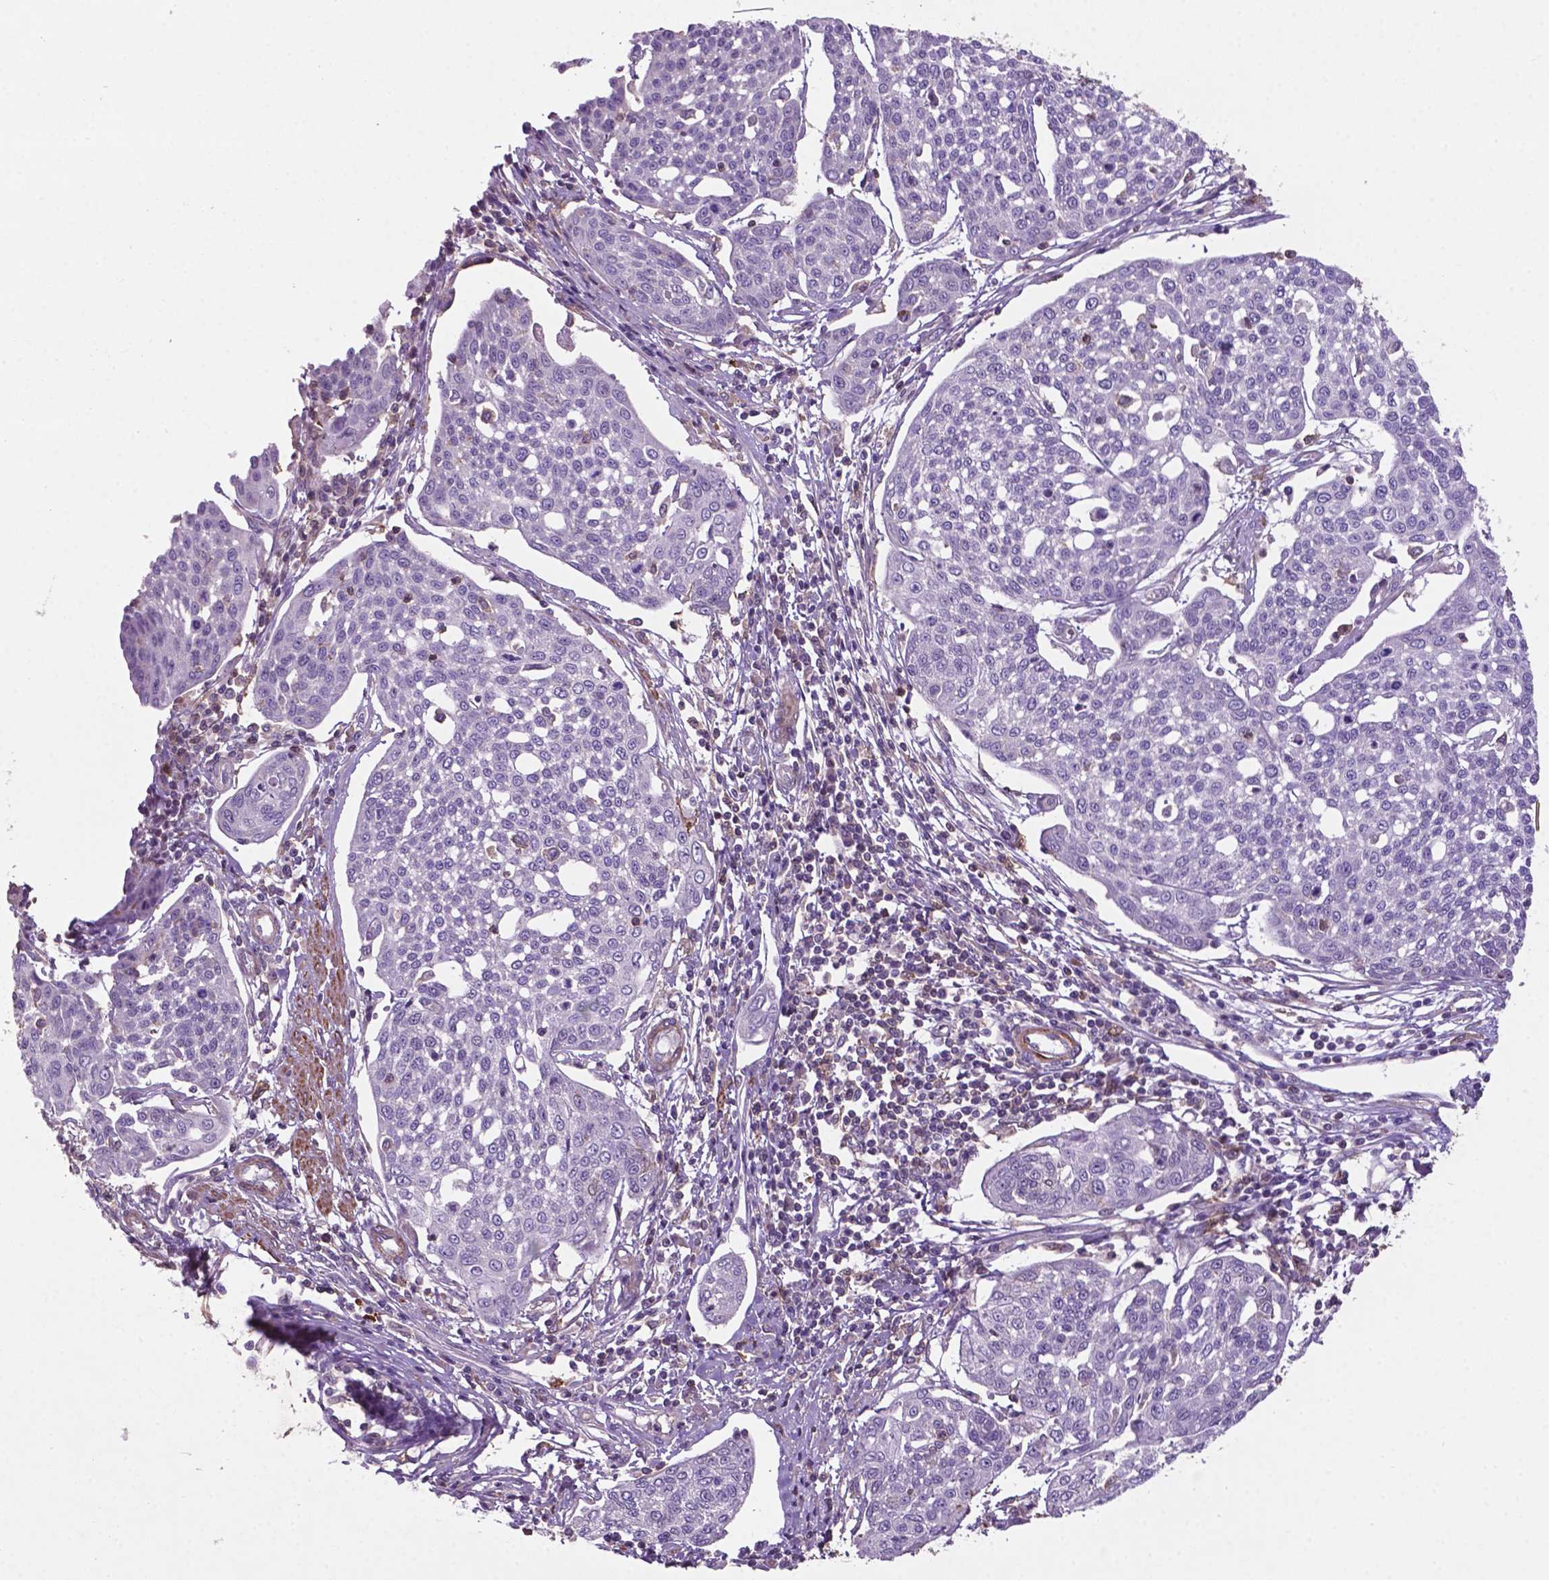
{"staining": {"intensity": "negative", "quantity": "none", "location": "none"}, "tissue": "cervical cancer", "cell_type": "Tumor cells", "image_type": "cancer", "snomed": [{"axis": "morphology", "description": "Squamous cell carcinoma, NOS"}, {"axis": "topography", "description": "Cervix"}], "caption": "High power microscopy micrograph of an immunohistochemistry (IHC) micrograph of cervical squamous cell carcinoma, revealing no significant expression in tumor cells.", "gene": "BMP4", "patient": {"sex": "female", "age": 34}}